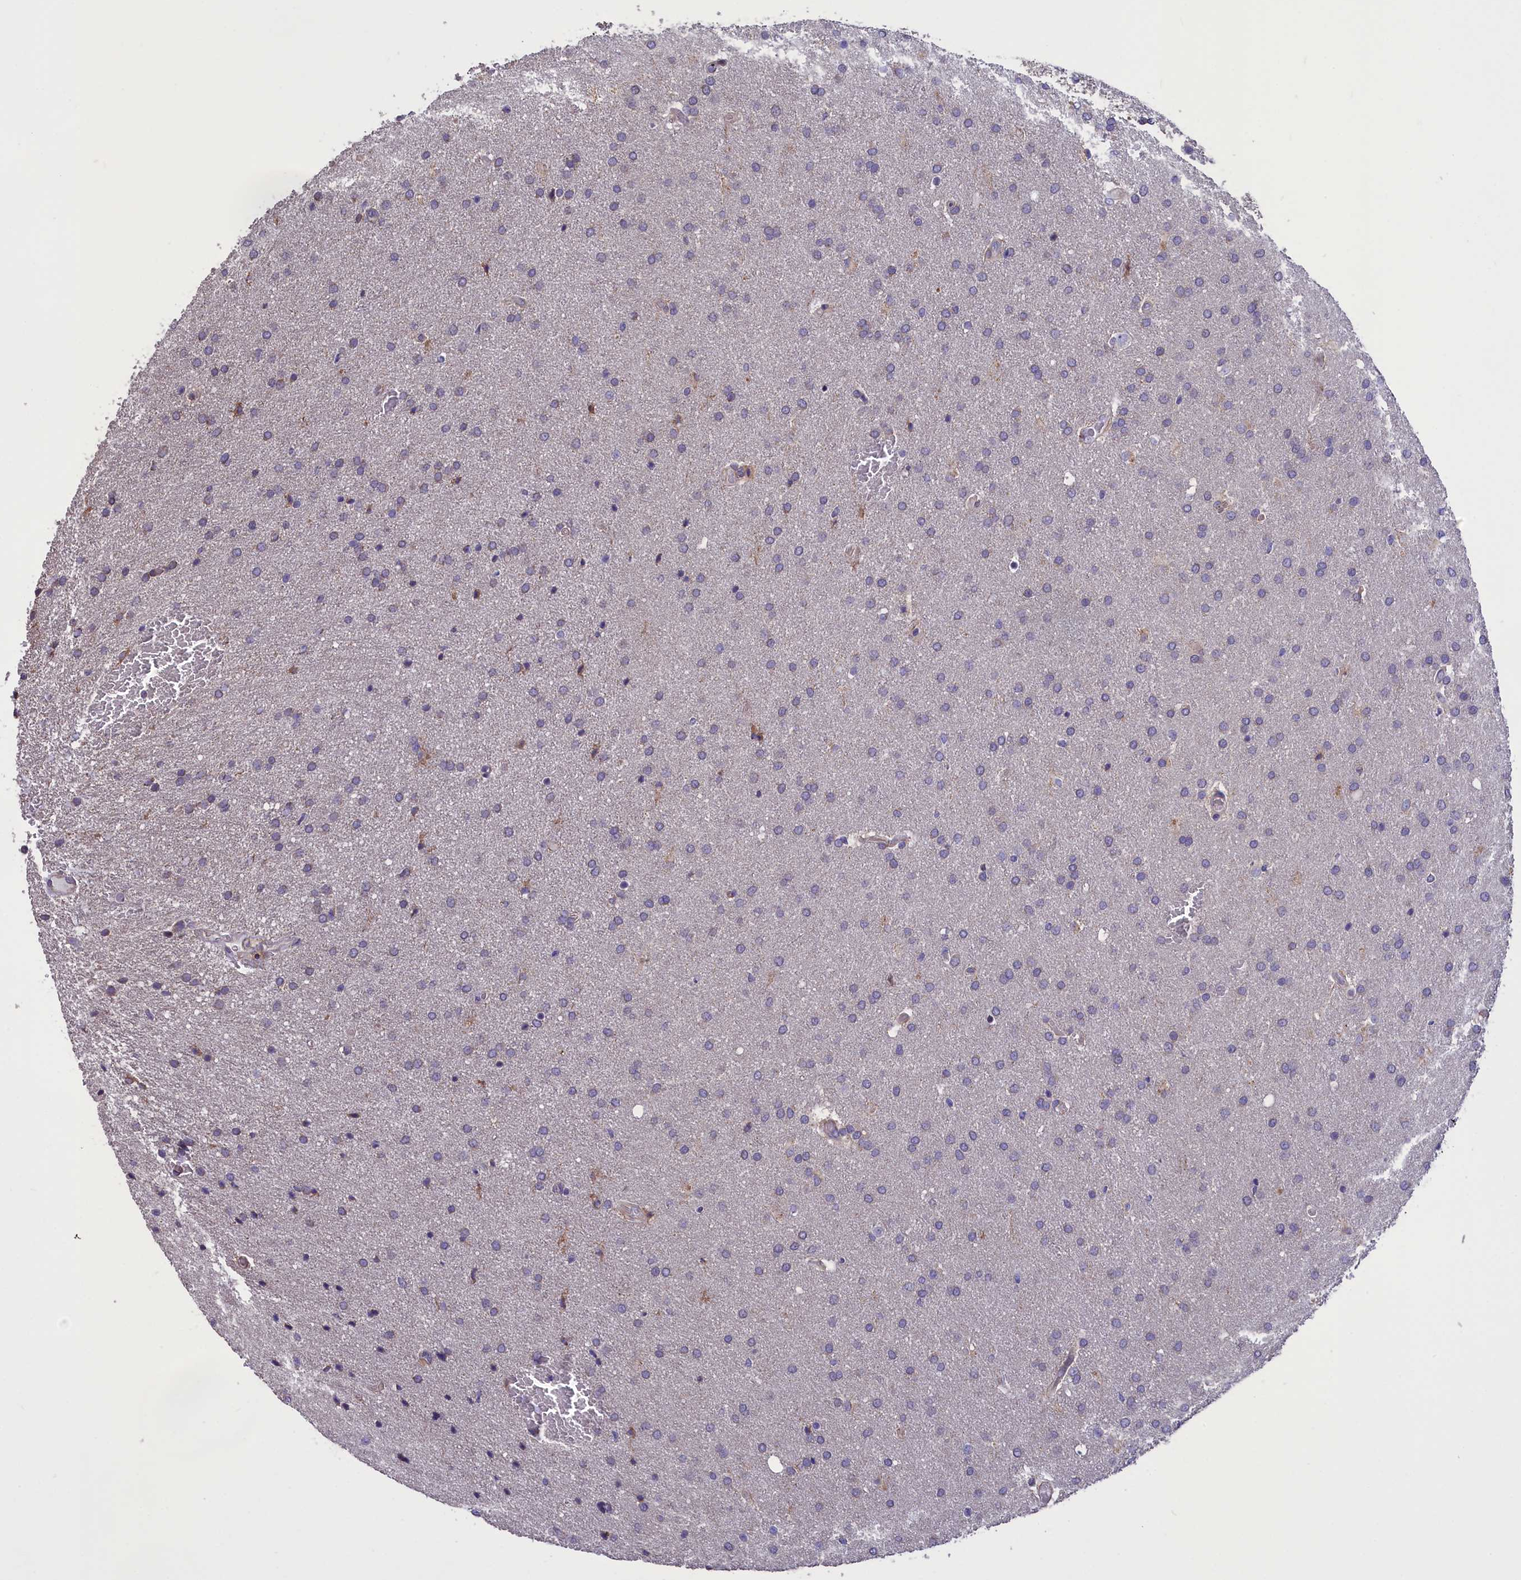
{"staining": {"intensity": "negative", "quantity": "none", "location": "none"}, "tissue": "glioma", "cell_type": "Tumor cells", "image_type": "cancer", "snomed": [{"axis": "morphology", "description": "Glioma, malignant, Low grade"}, {"axis": "topography", "description": "Brain"}], "caption": "Glioma was stained to show a protein in brown. There is no significant staining in tumor cells.", "gene": "CYP2U1", "patient": {"sex": "female", "age": 32}}